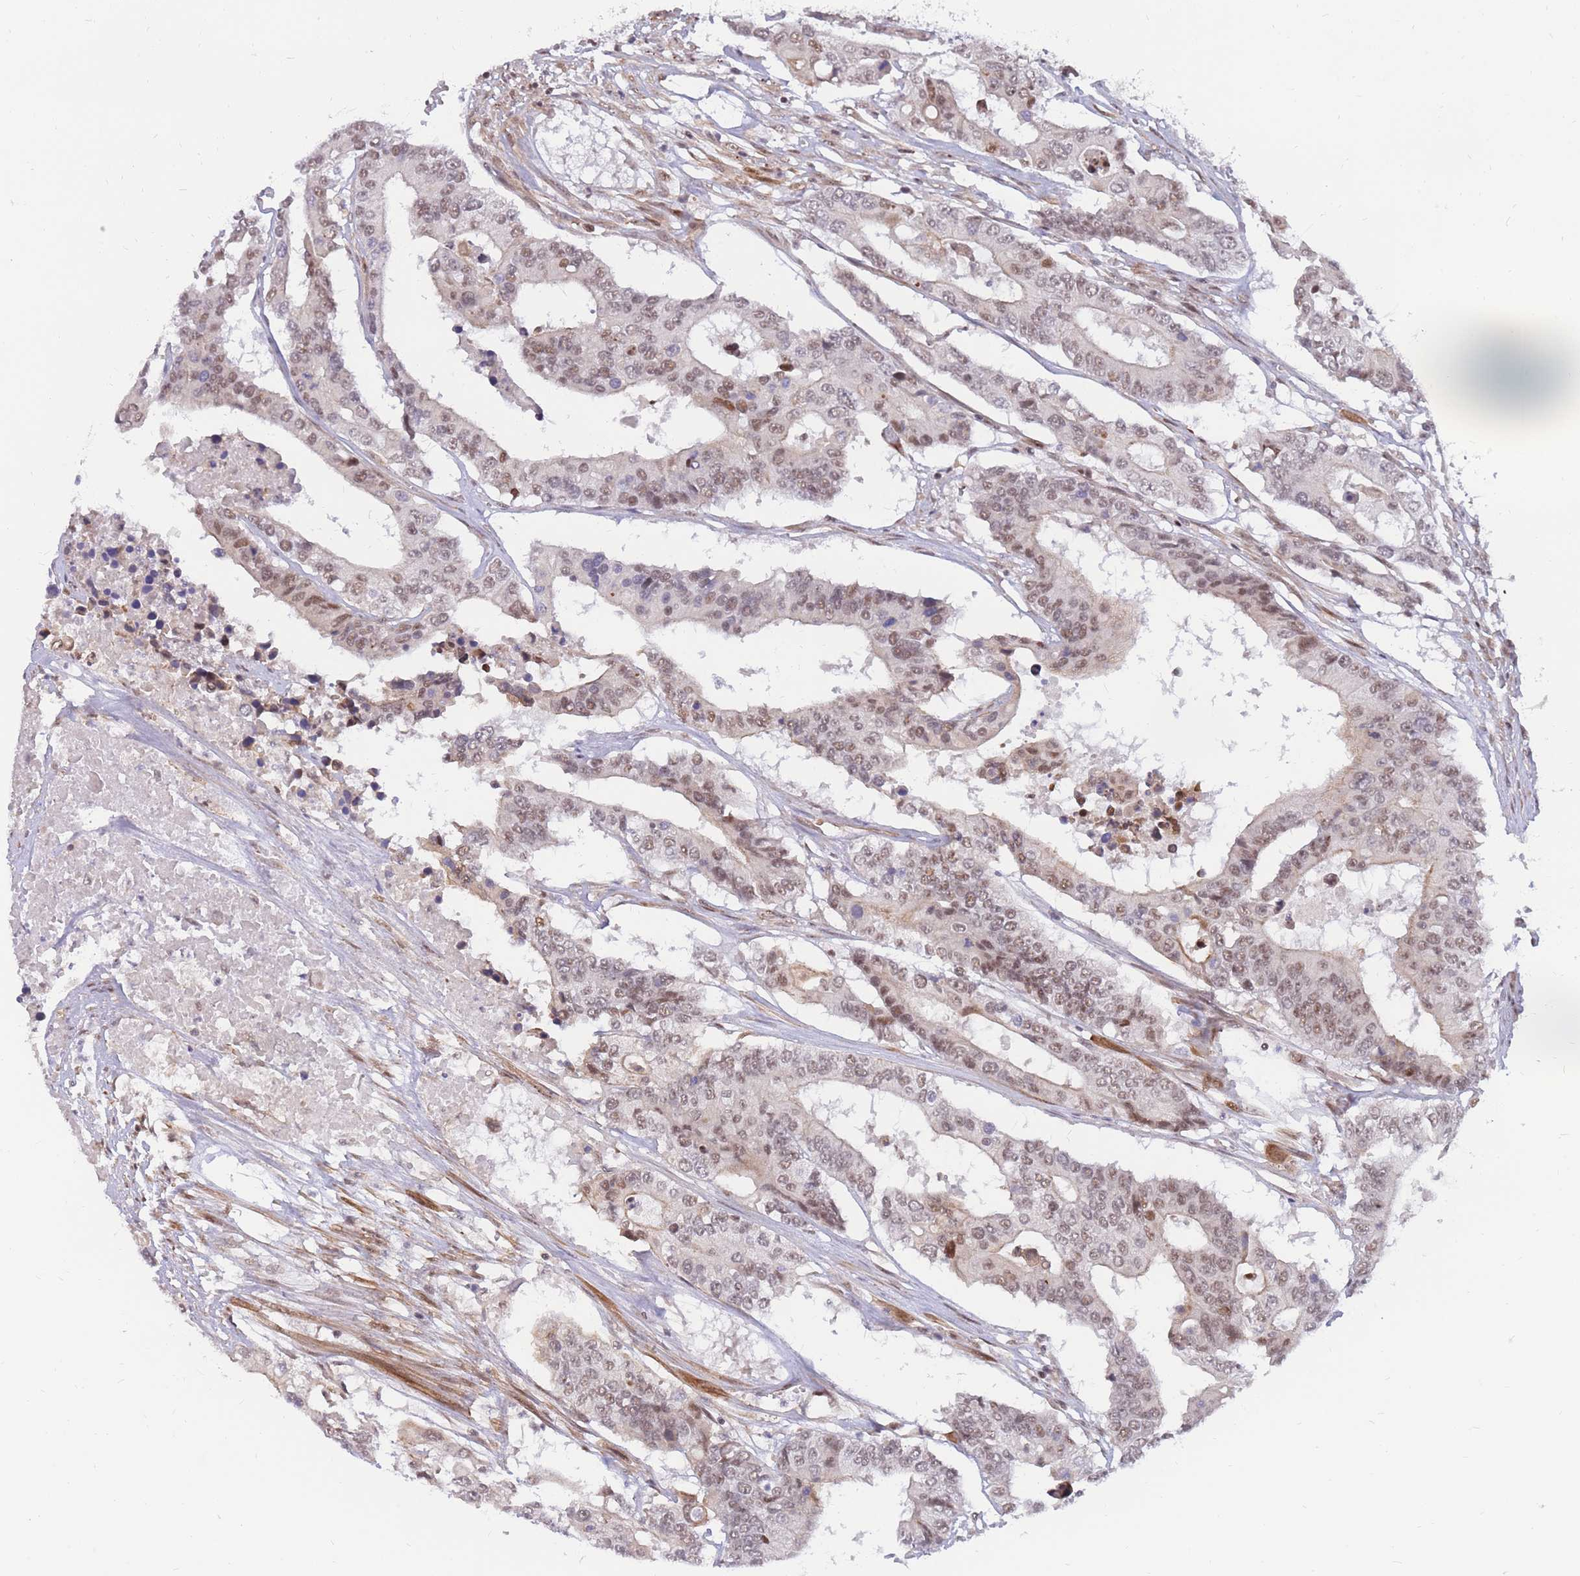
{"staining": {"intensity": "moderate", "quantity": ">75%", "location": "nuclear"}, "tissue": "colorectal cancer", "cell_type": "Tumor cells", "image_type": "cancer", "snomed": [{"axis": "morphology", "description": "Adenocarcinoma, NOS"}, {"axis": "topography", "description": "Colon"}], "caption": "Colorectal adenocarcinoma stained with a protein marker demonstrates moderate staining in tumor cells.", "gene": "ERICH6B", "patient": {"sex": "male", "age": 77}}